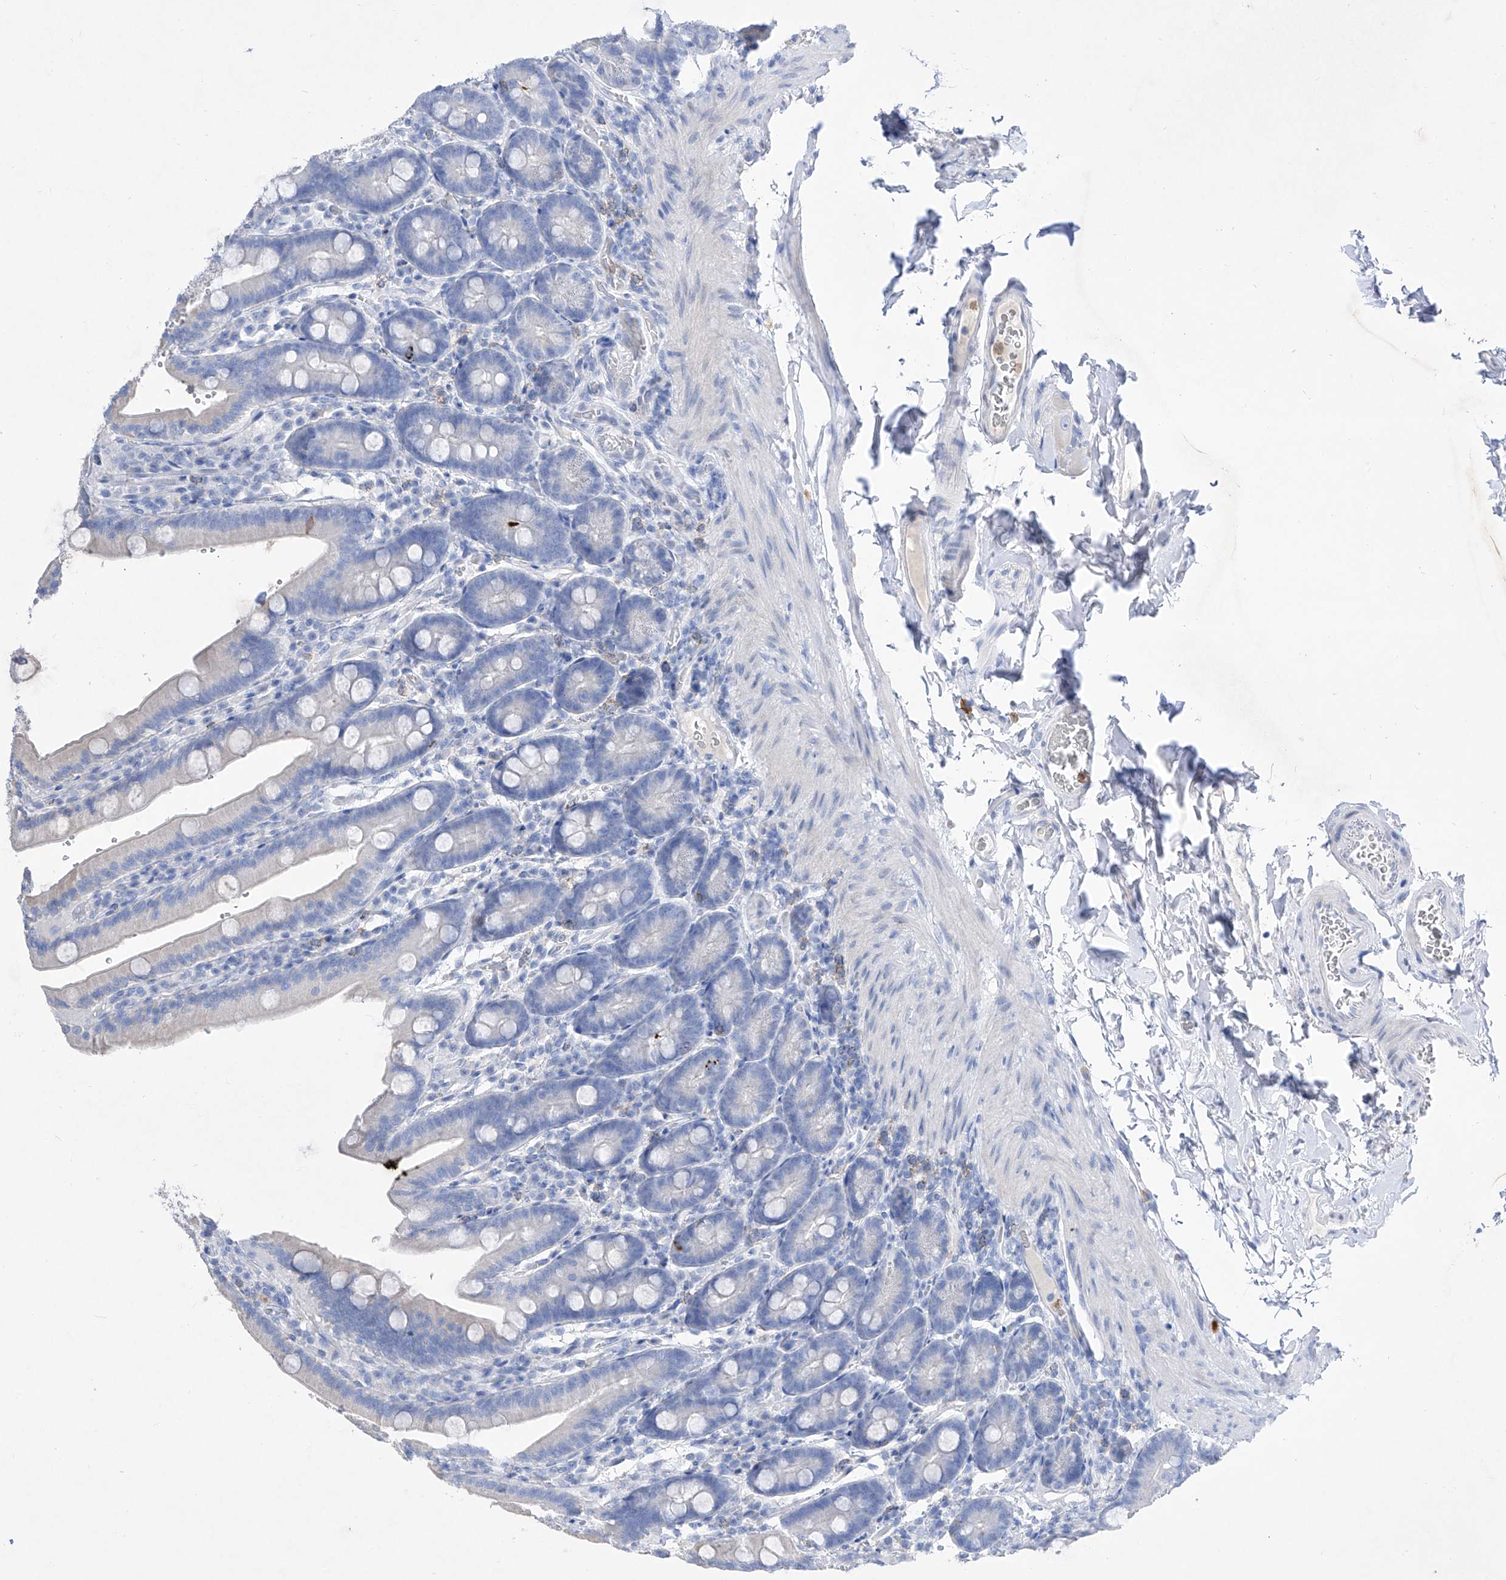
{"staining": {"intensity": "negative", "quantity": "none", "location": "none"}, "tissue": "duodenum", "cell_type": "Glandular cells", "image_type": "normal", "snomed": [{"axis": "morphology", "description": "Normal tissue, NOS"}, {"axis": "topography", "description": "Duodenum"}], "caption": "DAB (3,3'-diaminobenzidine) immunohistochemical staining of benign duodenum exhibits no significant staining in glandular cells. The staining is performed using DAB brown chromogen with nuclei counter-stained in using hematoxylin.", "gene": "TM7SF2", "patient": {"sex": "female", "age": 62}}